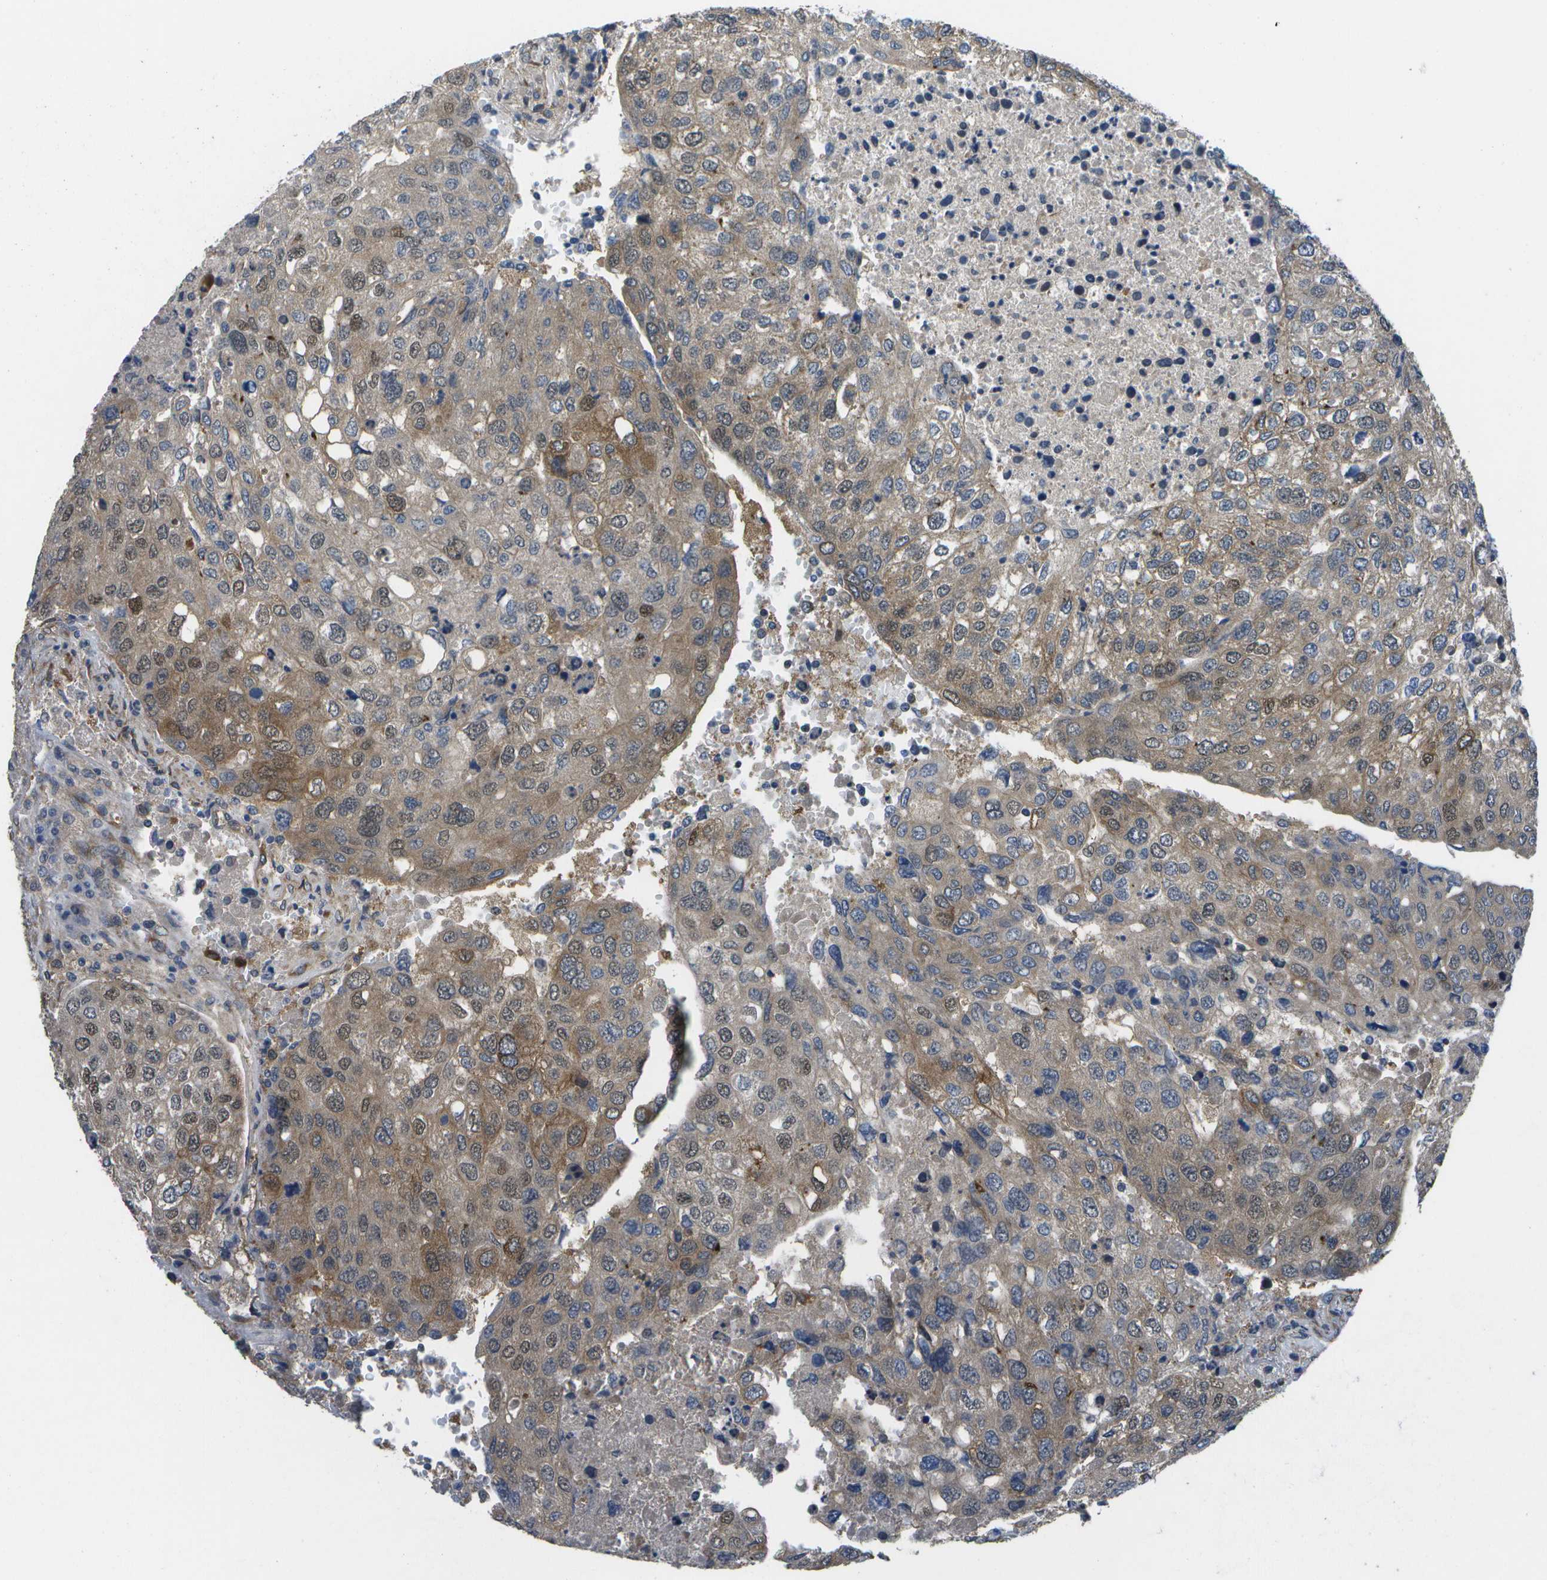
{"staining": {"intensity": "moderate", "quantity": "25%-75%", "location": "cytoplasmic/membranous,nuclear"}, "tissue": "urothelial cancer", "cell_type": "Tumor cells", "image_type": "cancer", "snomed": [{"axis": "morphology", "description": "Urothelial carcinoma, High grade"}, {"axis": "topography", "description": "Lymph node"}, {"axis": "topography", "description": "Urinary bladder"}], "caption": "Immunohistochemistry of urothelial cancer reveals medium levels of moderate cytoplasmic/membranous and nuclear staining in about 25%-75% of tumor cells. The staining was performed using DAB (3,3'-diaminobenzidine) to visualize the protein expression in brown, while the nuclei were stained in blue with hematoxylin (Magnification: 20x).", "gene": "P3H1", "patient": {"sex": "male", "age": 51}}